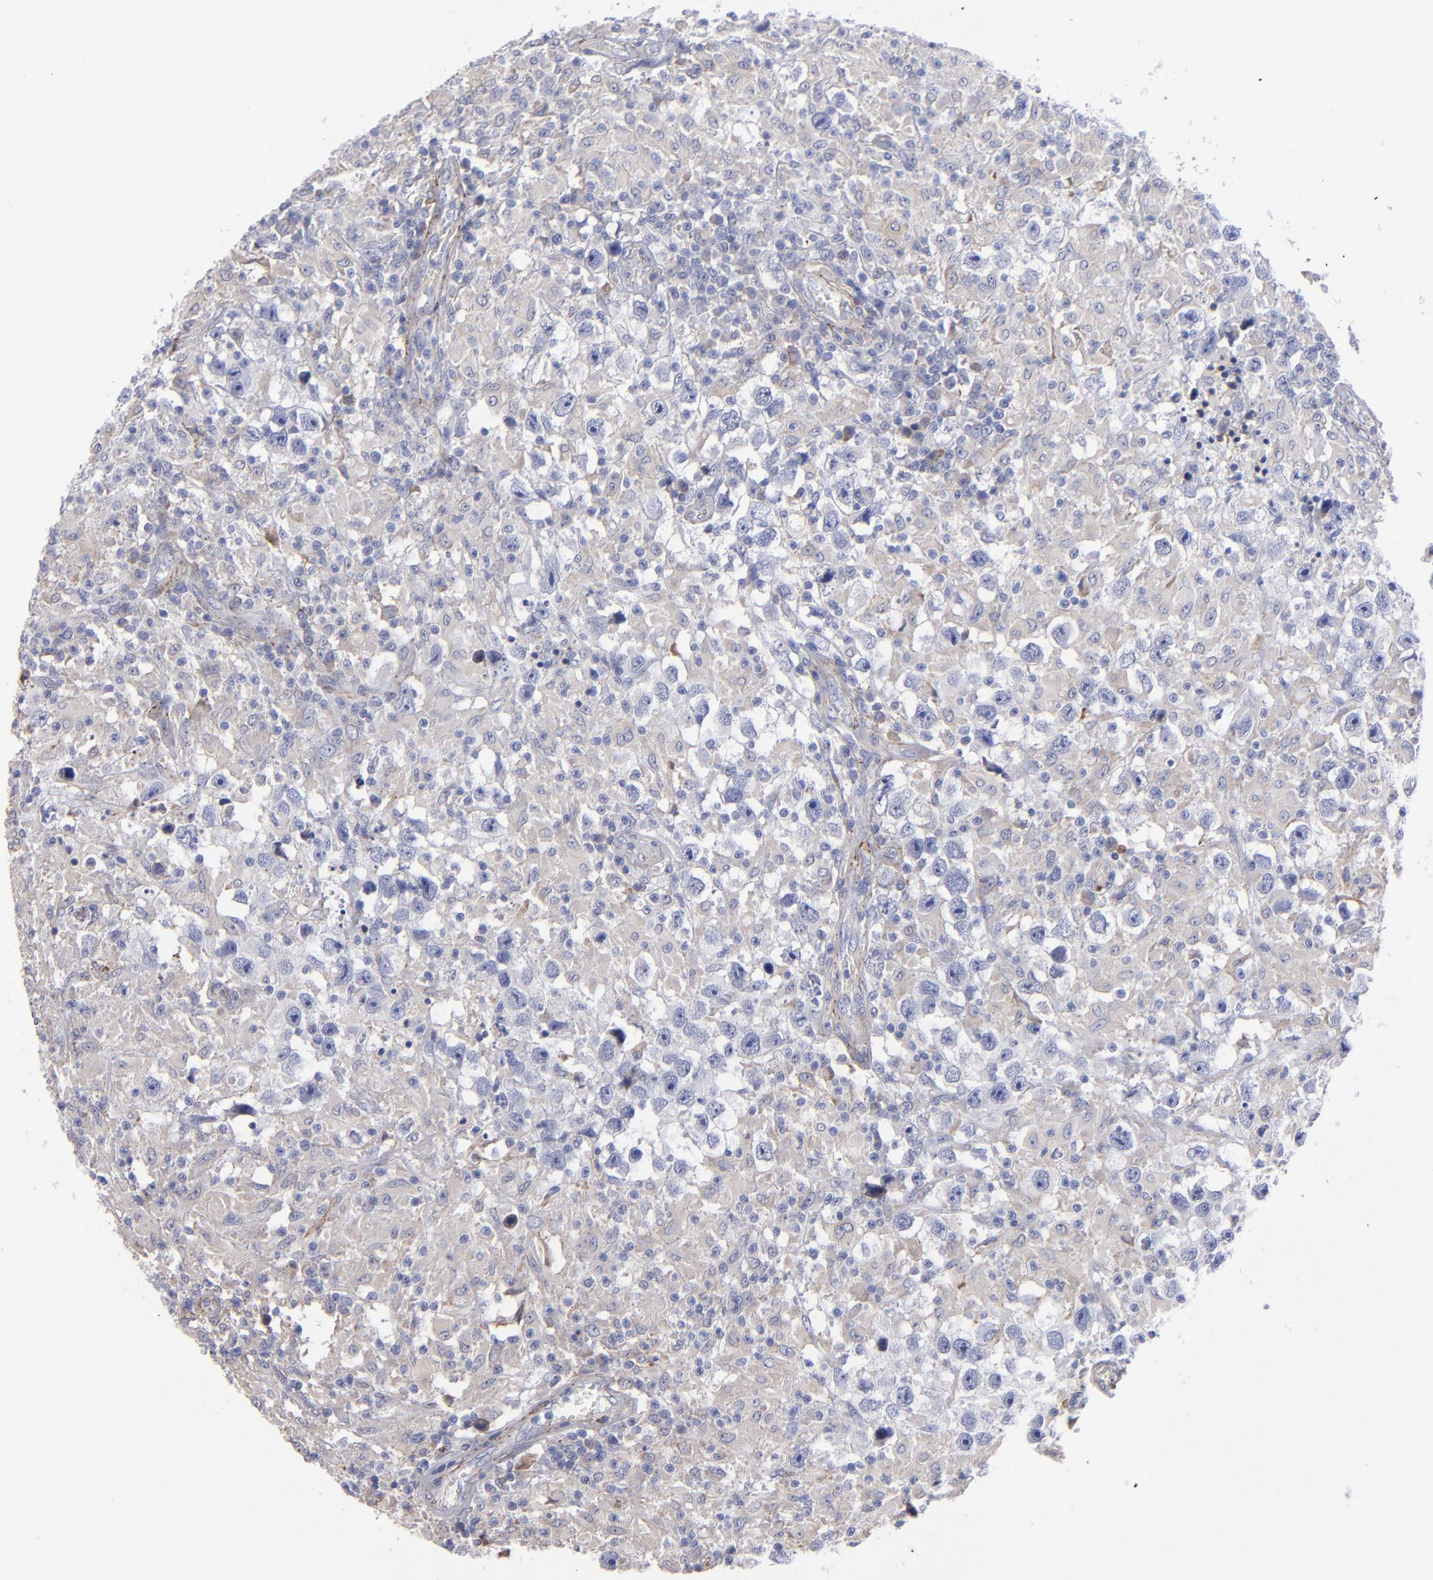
{"staining": {"intensity": "weak", "quantity": "25%-75%", "location": "cytoplasmic/membranous"}, "tissue": "testis cancer", "cell_type": "Tumor cells", "image_type": "cancer", "snomed": [{"axis": "morphology", "description": "Seminoma, NOS"}, {"axis": "topography", "description": "Testis"}], "caption": "Immunohistochemistry (IHC) image of neoplastic tissue: human testis cancer (seminoma) stained using IHC demonstrates low levels of weak protein expression localized specifically in the cytoplasmic/membranous of tumor cells, appearing as a cytoplasmic/membranous brown color.", "gene": "MFGE8", "patient": {"sex": "male", "age": 34}}